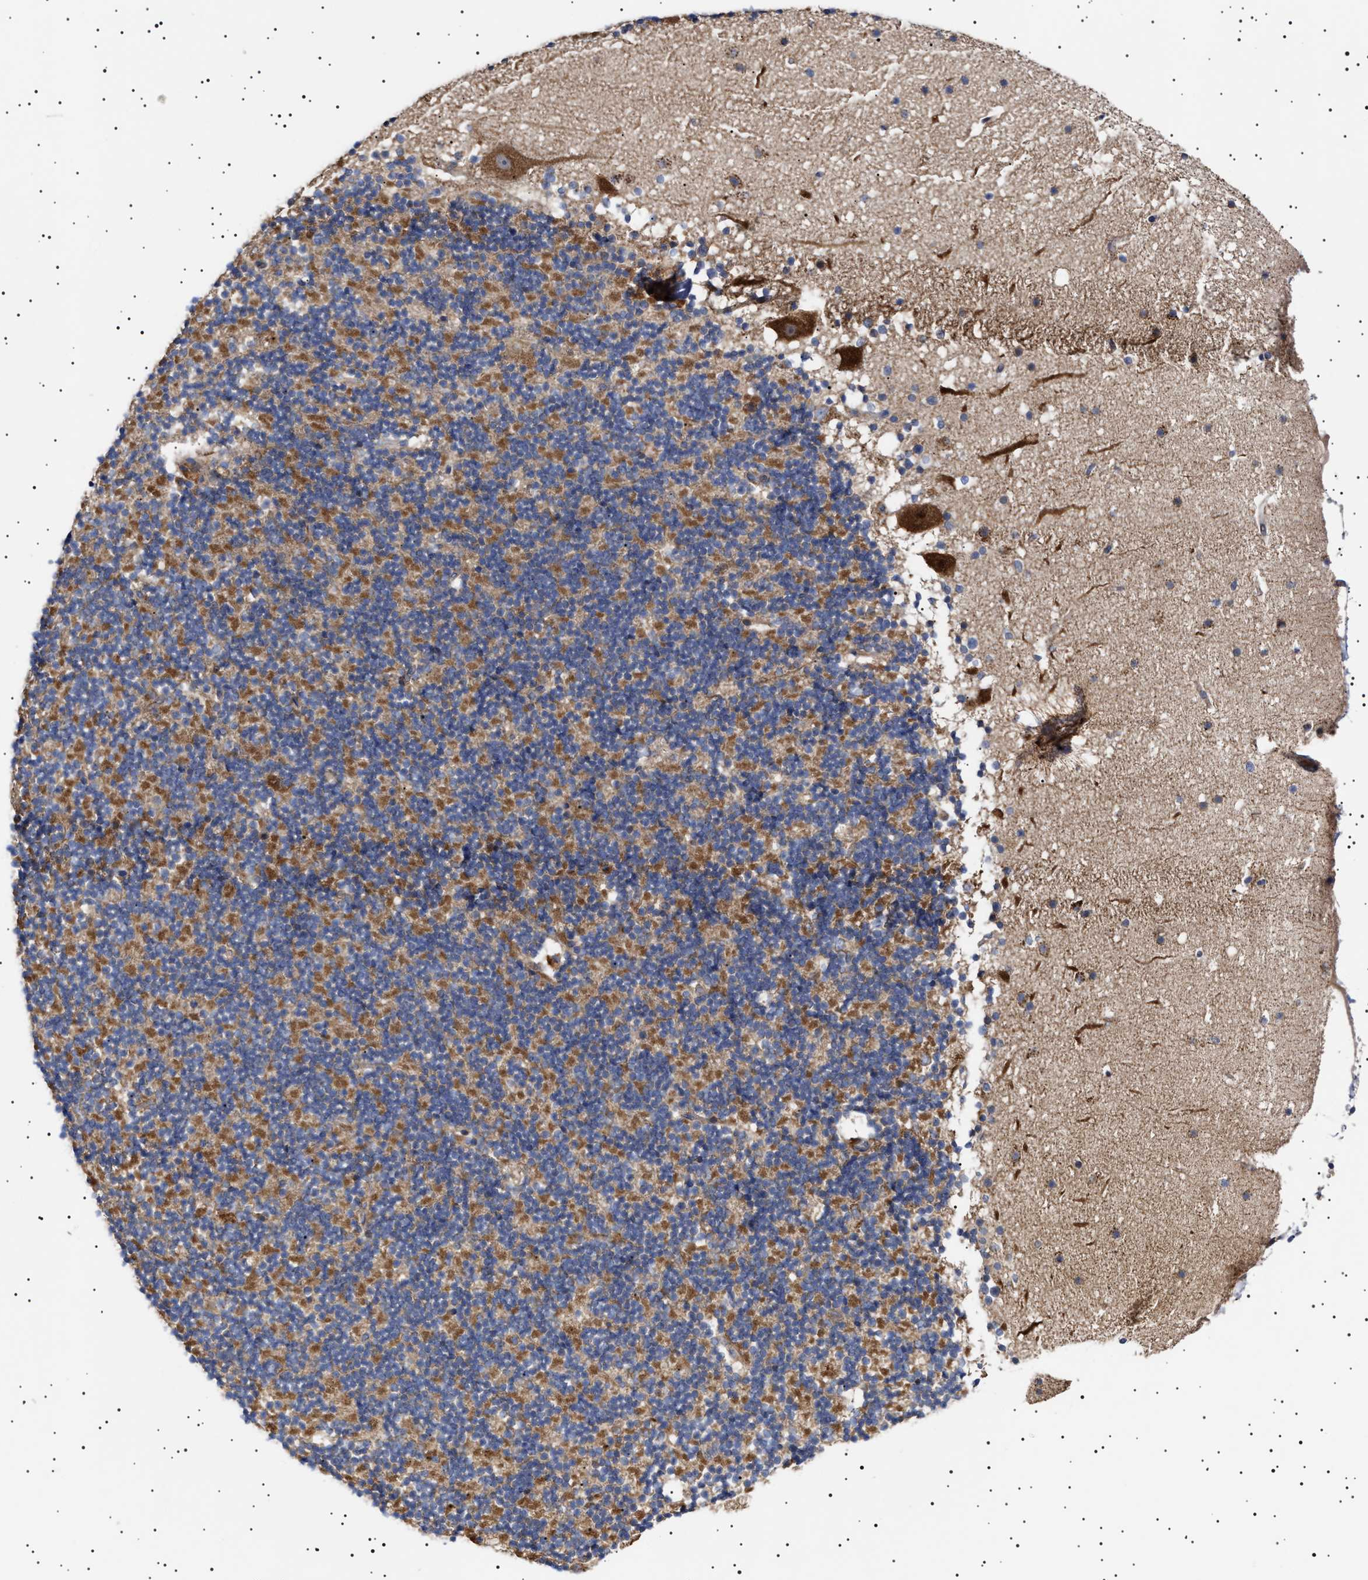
{"staining": {"intensity": "moderate", "quantity": "25%-75%", "location": "cytoplasmic/membranous"}, "tissue": "cerebellum", "cell_type": "Cells in granular layer", "image_type": "normal", "snomed": [{"axis": "morphology", "description": "Normal tissue, NOS"}, {"axis": "topography", "description": "Cerebellum"}], "caption": "IHC photomicrograph of benign human cerebellum stained for a protein (brown), which displays medium levels of moderate cytoplasmic/membranous staining in about 25%-75% of cells in granular layer.", "gene": "MRPL10", "patient": {"sex": "male", "age": 57}}